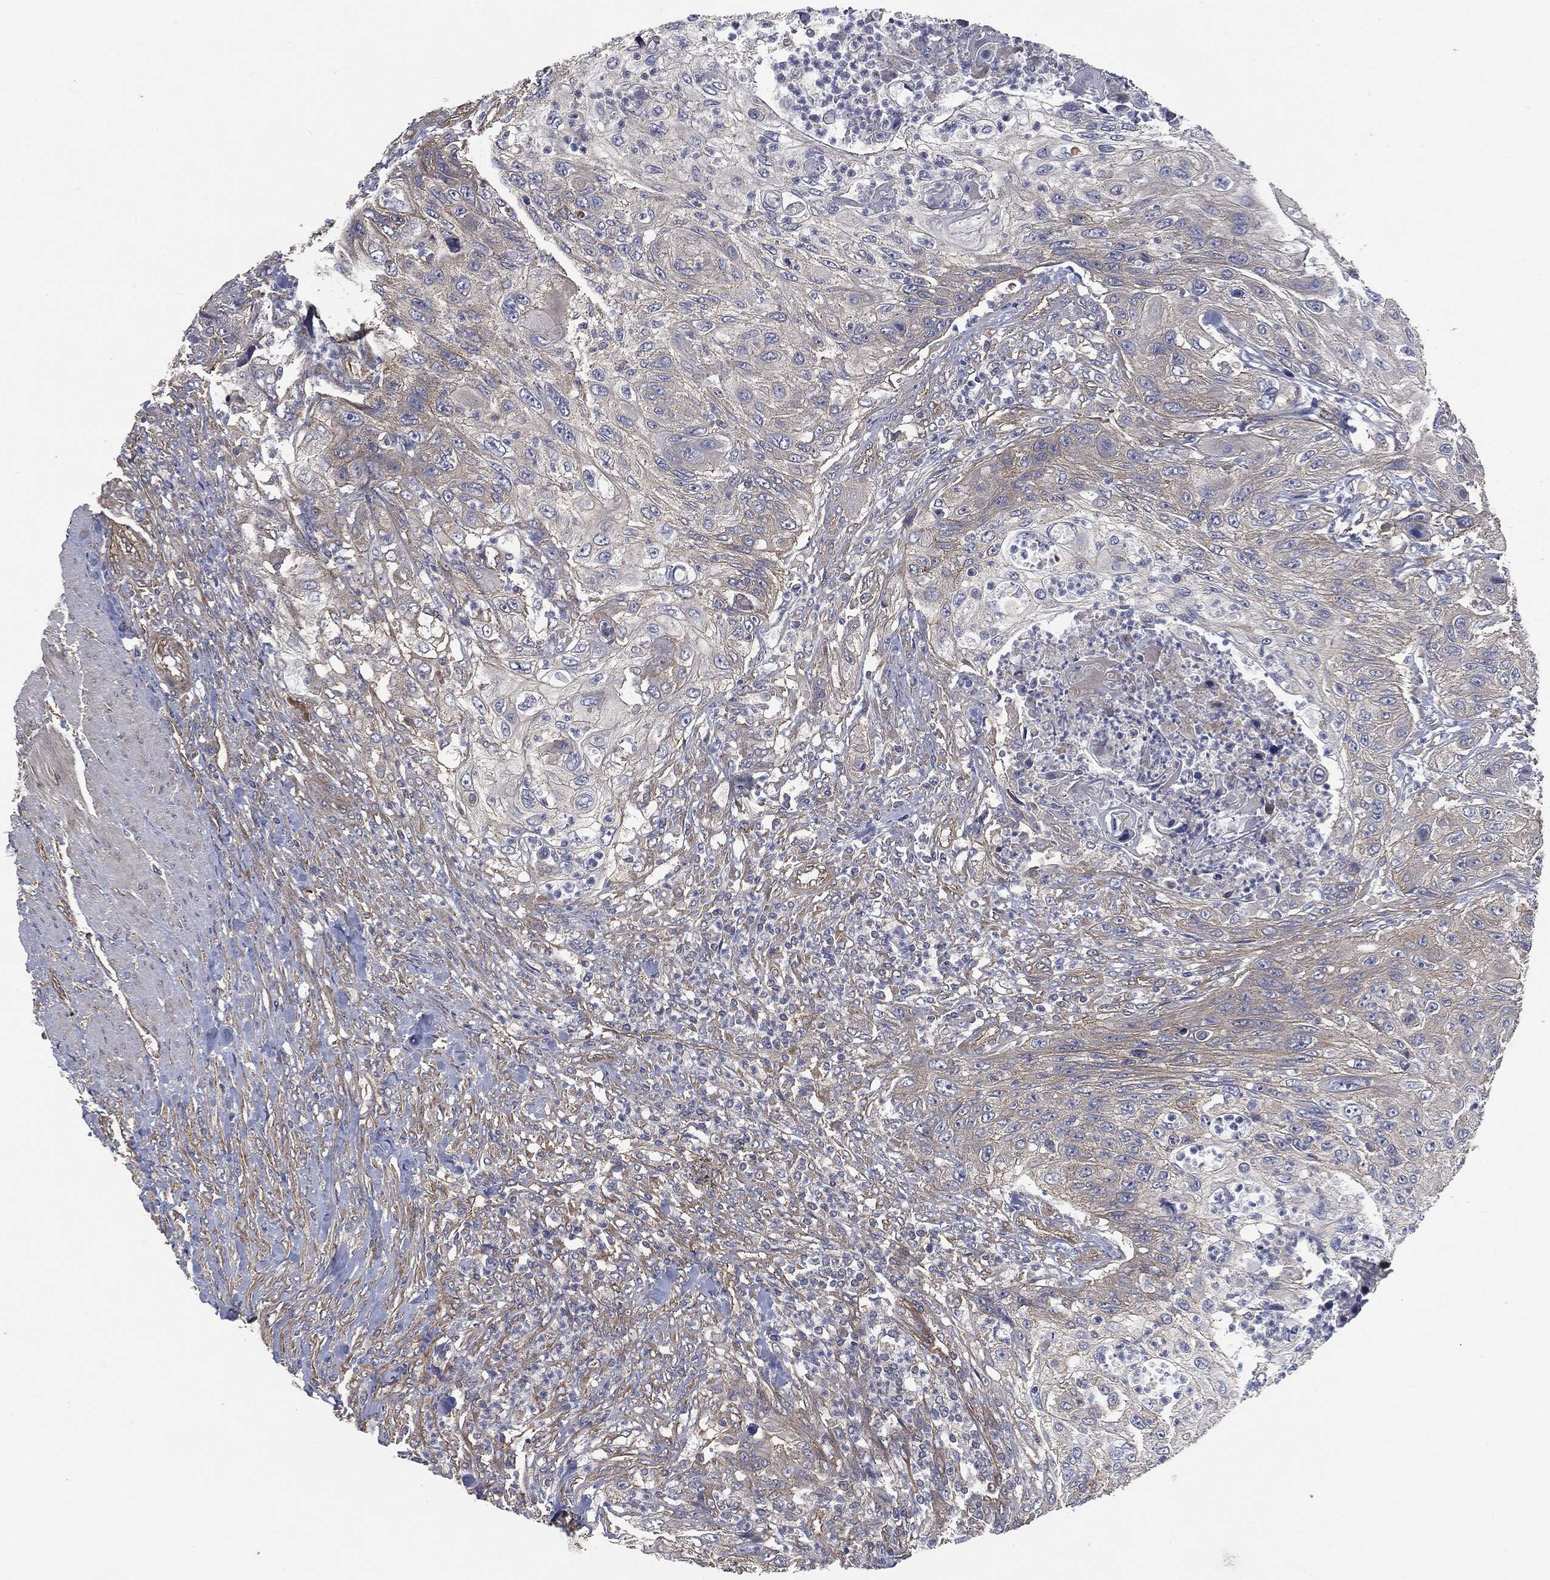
{"staining": {"intensity": "weak", "quantity": "<25%", "location": "cytoplasmic/membranous"}, "tissue": "urothelial cancer", "cell_type": "Tumor cells", "image_type": "cancer", "snomed": [{"axis": "morphology", "description": "Urothelial carcinoma, High grade"}, {"axis": "topography", "description": "Urinary bladder"}], "caption": "Image shows no protein positivity in tumor cells of urothelial carcinoma (high-grade) tissue.", "gene": "EPS15L1", "patient": {"sex": "female", "age": 60}}